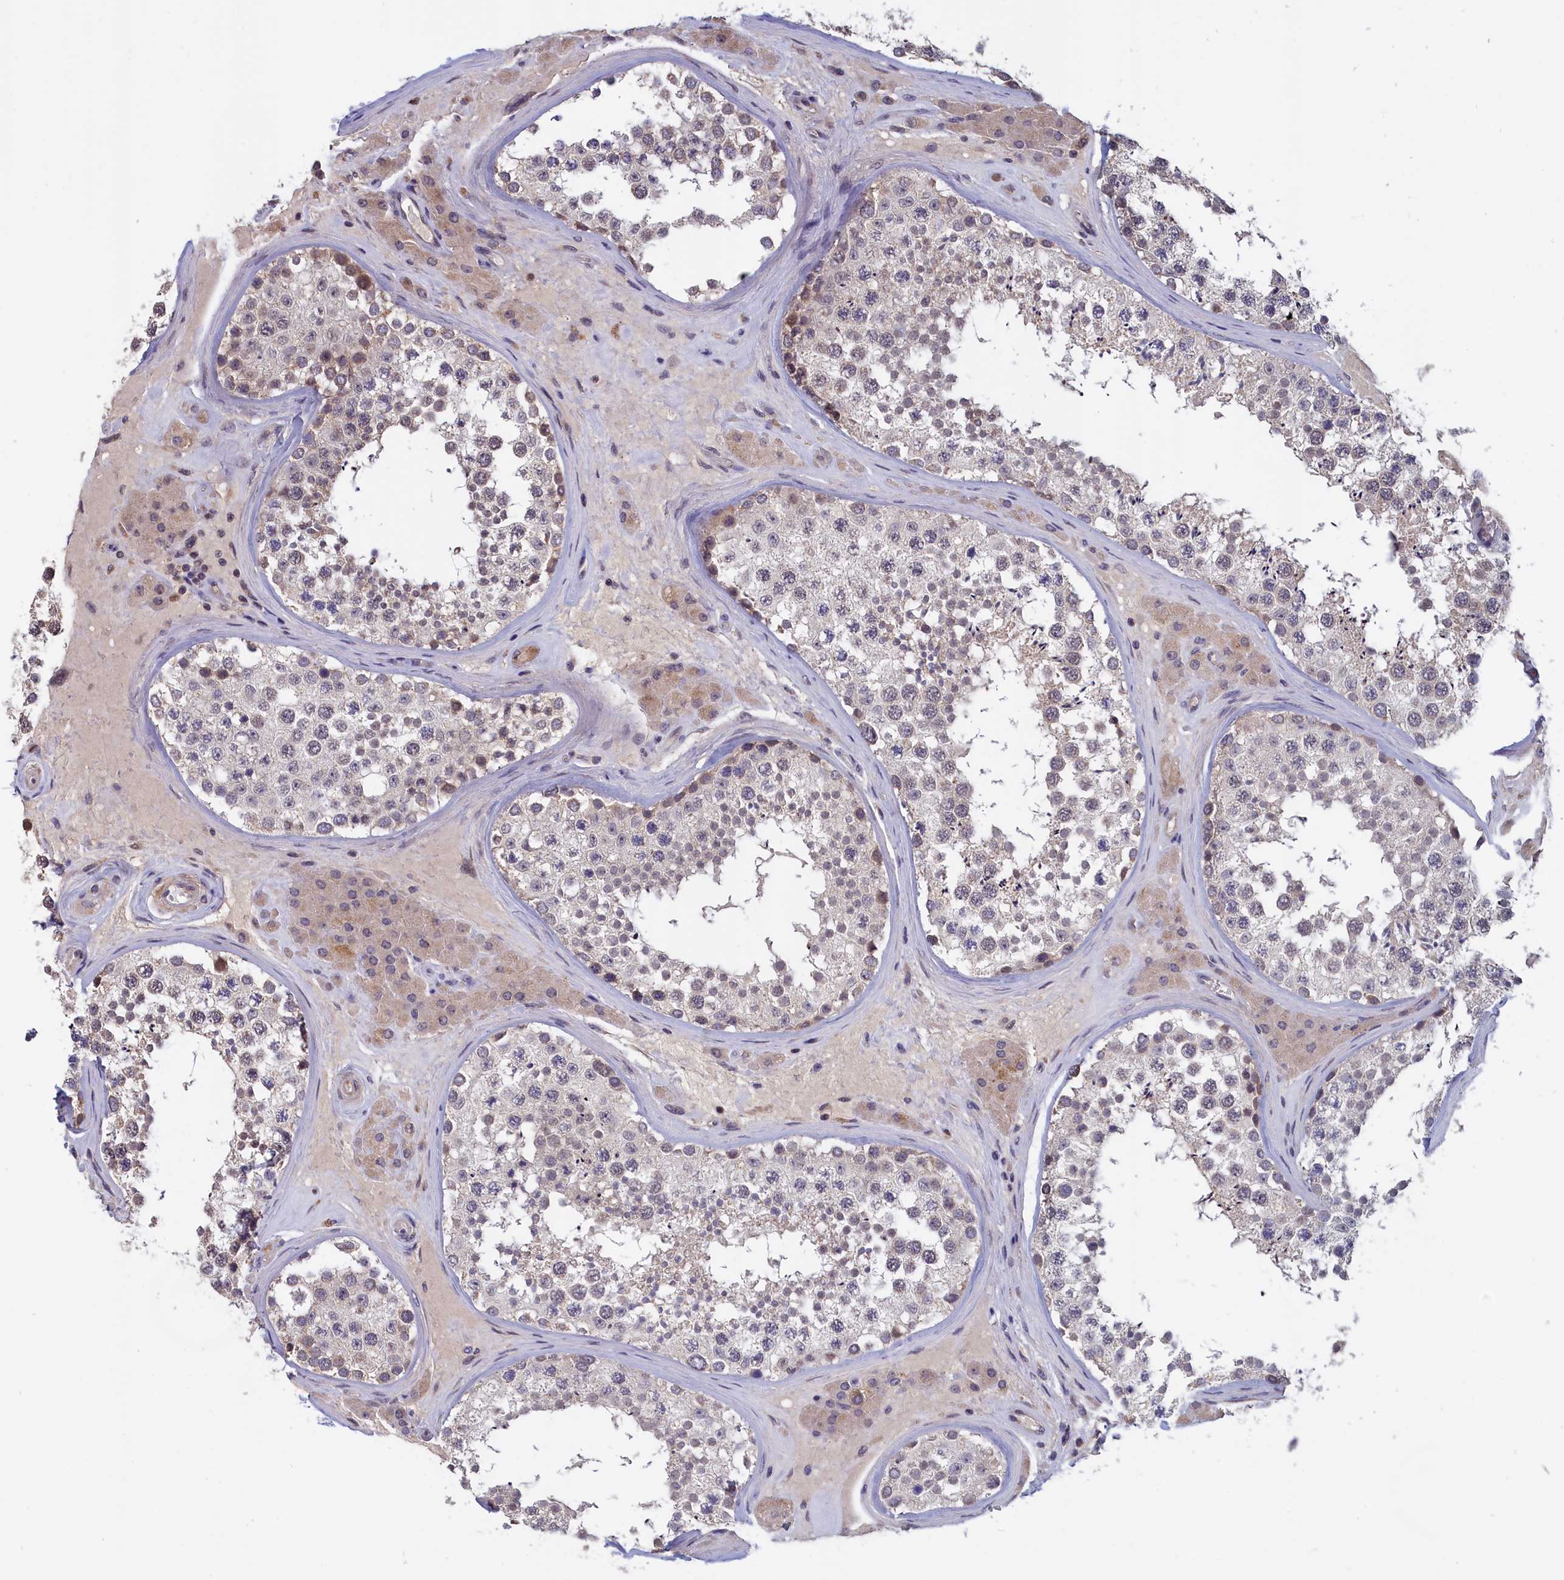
{"staining": {"intensity": "weak", "quantity": "<25%", "location": "cytoplasmic/membranous"}, "tissue": "testis", "cell_type": "Cells in seminiferous ducts", "image_type": "normal", "snomed": [{"axis": "morphology", "description": "Normal tissue, NOS"}, {"axis": "topography", "description": "Testis"}], "caption": "An IHC micrograph of unremarkable testis is shown. There is no staining in cells in seminiferous ducts of testis.", "gene": "EPB41L4B", "patient": {"sex": "male", "age": 46}}